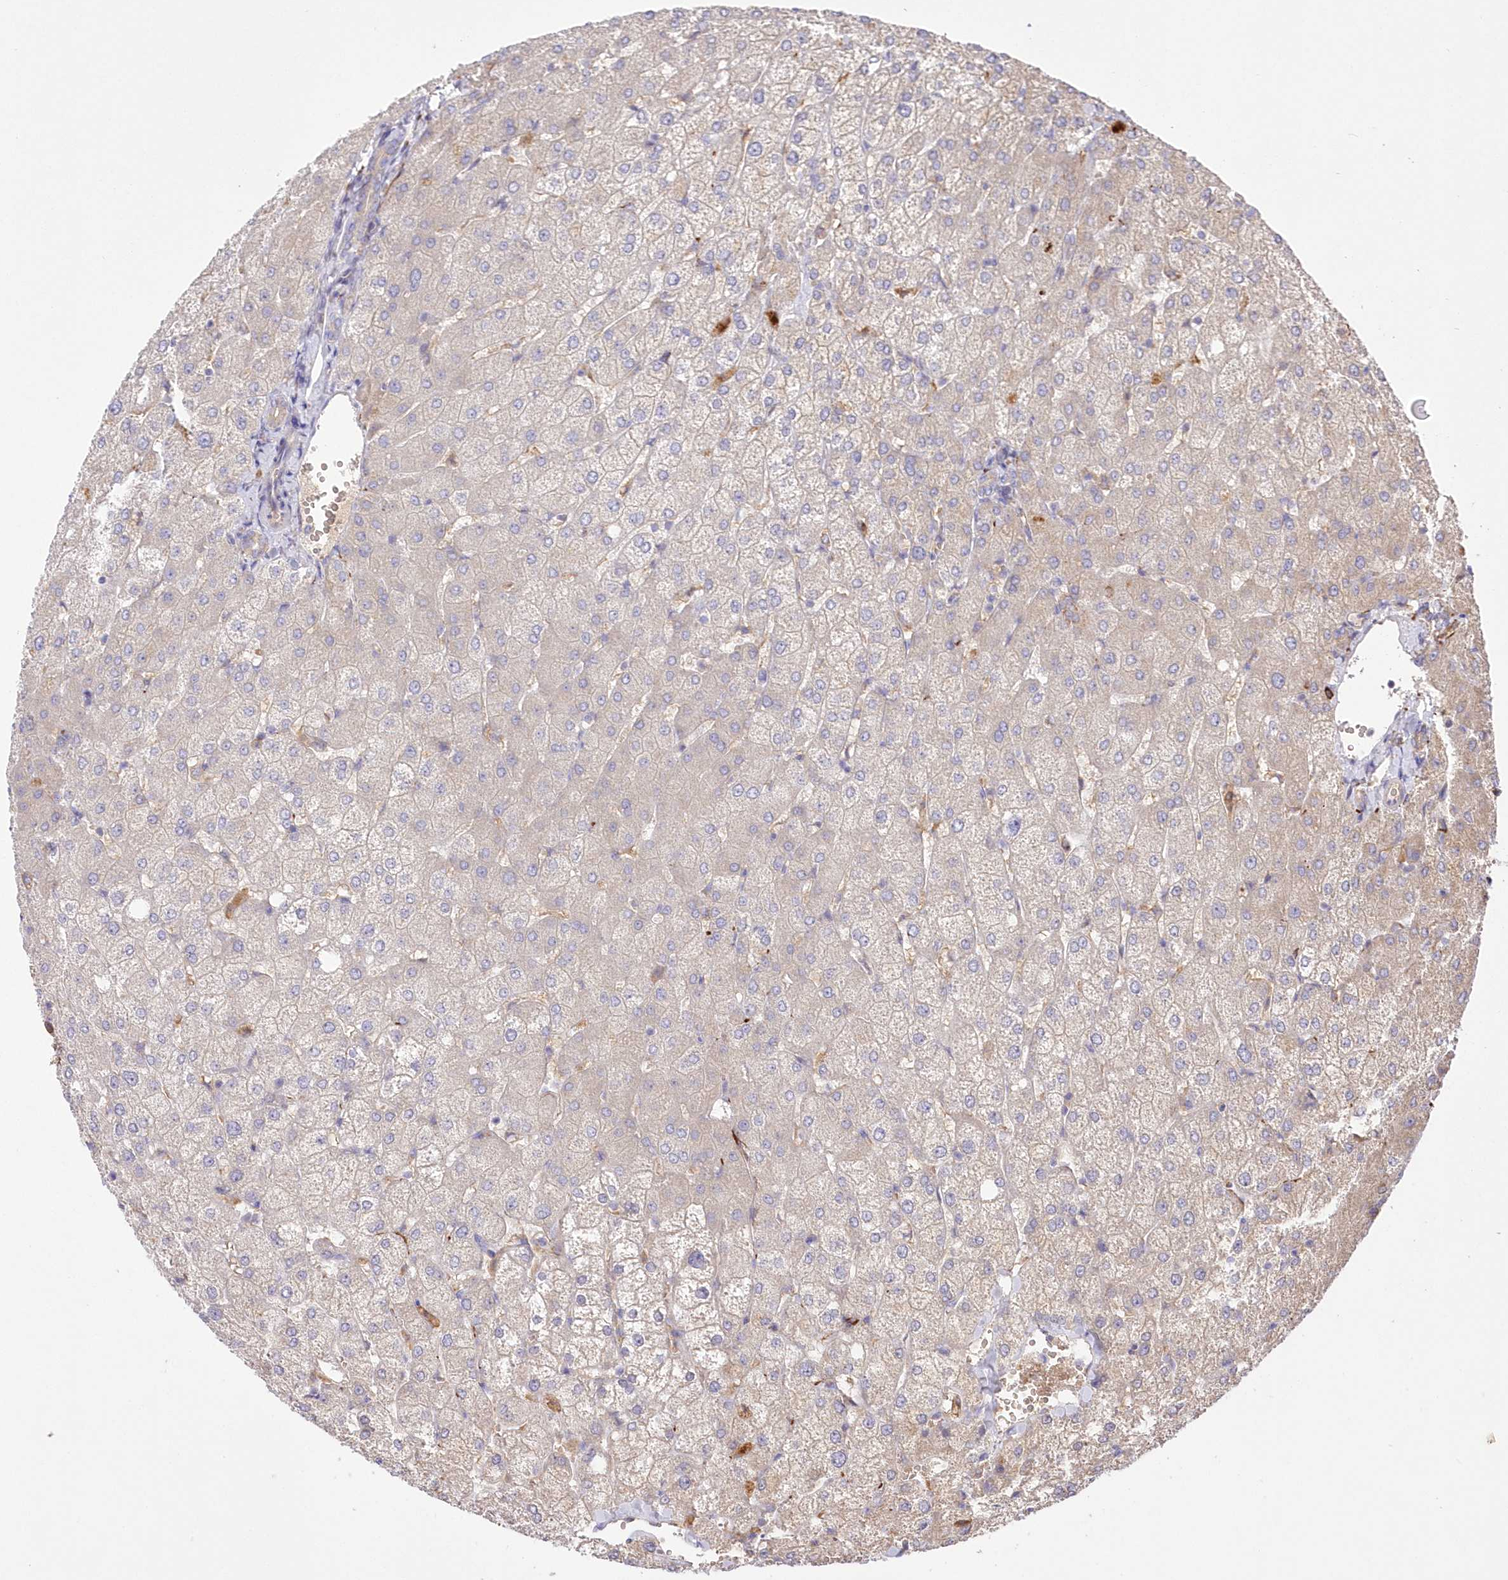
{"staining": {"intensity": "negative", "quantity": "none", "location": "none"}, "tissue": "liver", "cell_type": "Cholangiocytes", "image_type": "normal", "snomed": [{"axis": "morphology", "description": "Normal tissue, NOS"}, {"axis": "topography", "description": "Liver"}], "caption": "A high-resolution micrograph shows IHC staining of unremarkable liver, which displays no significant positivity in cholangiocytes. The staining was performed using DAB (3,3'-diaminobenzidine) to visualize the protein expression in brown, while the nuclei were stained in blue with hematoxylin (Magnification: 20x).", "gene": "FCHO2", "patient": {"sex": "female", "age": 54}}